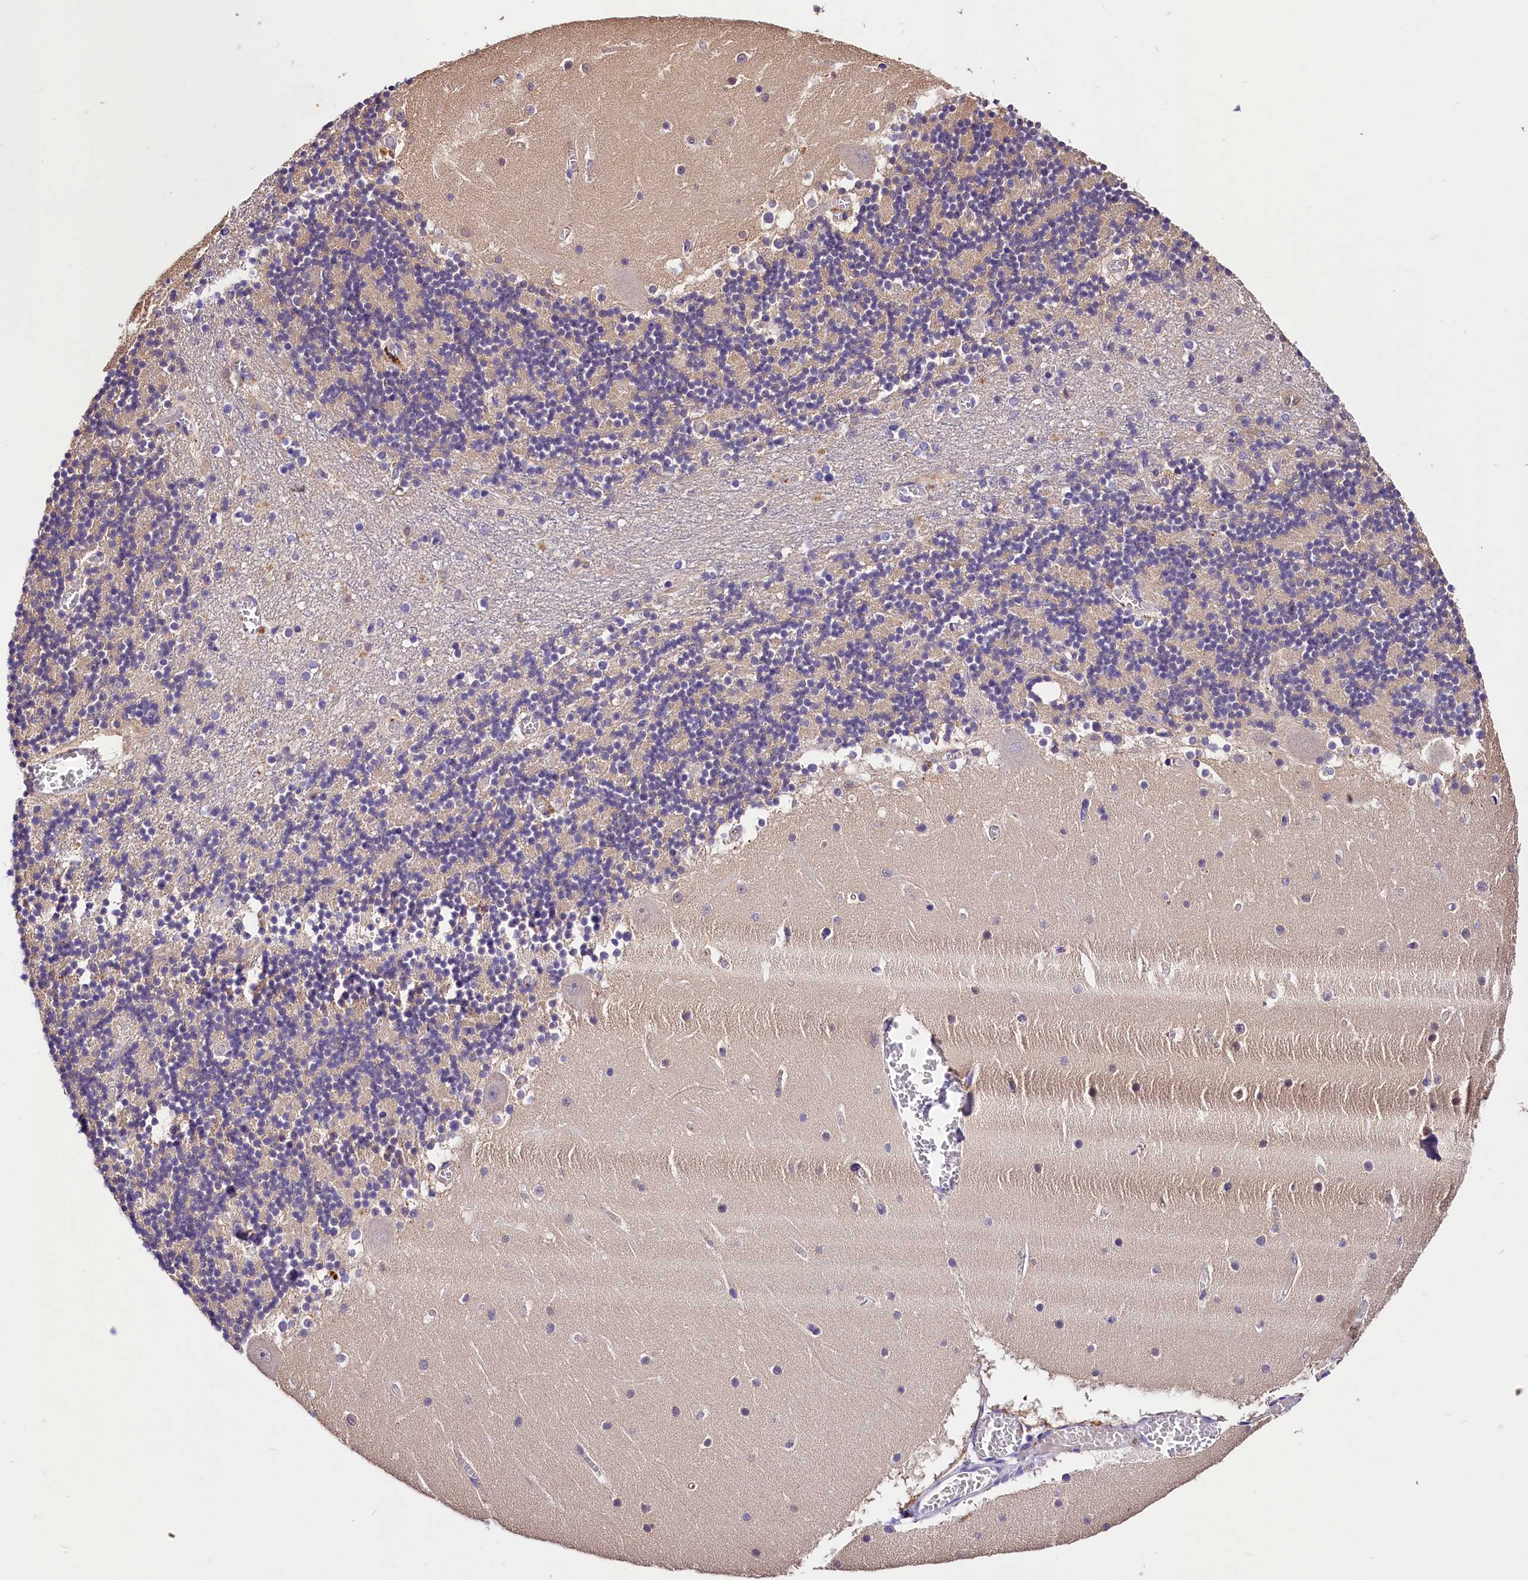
{"staining": {"intensity": "negative", "quantity": "none", "location": "none"}, "tissue": "cerebellum", "cell_type": "Cells in granular layer", "image_type": "normal", "snomed": [{"axis": "morphology", "description": "Normal tissue, NOS"}, {"axis": "topography", "description": "Cerebellum"}], "caption": "IHC histopathology image of benign cerebellum: human cerebellum stained with DAB (3,3'-diaminobenzidine) exhibits no significant protein positivity in cells in granular layer. (DAB immunohistochemistry with hematoxylin counter stain).", "gene": "ARMC6", "patient": {"sex": "female", "age": 28}}